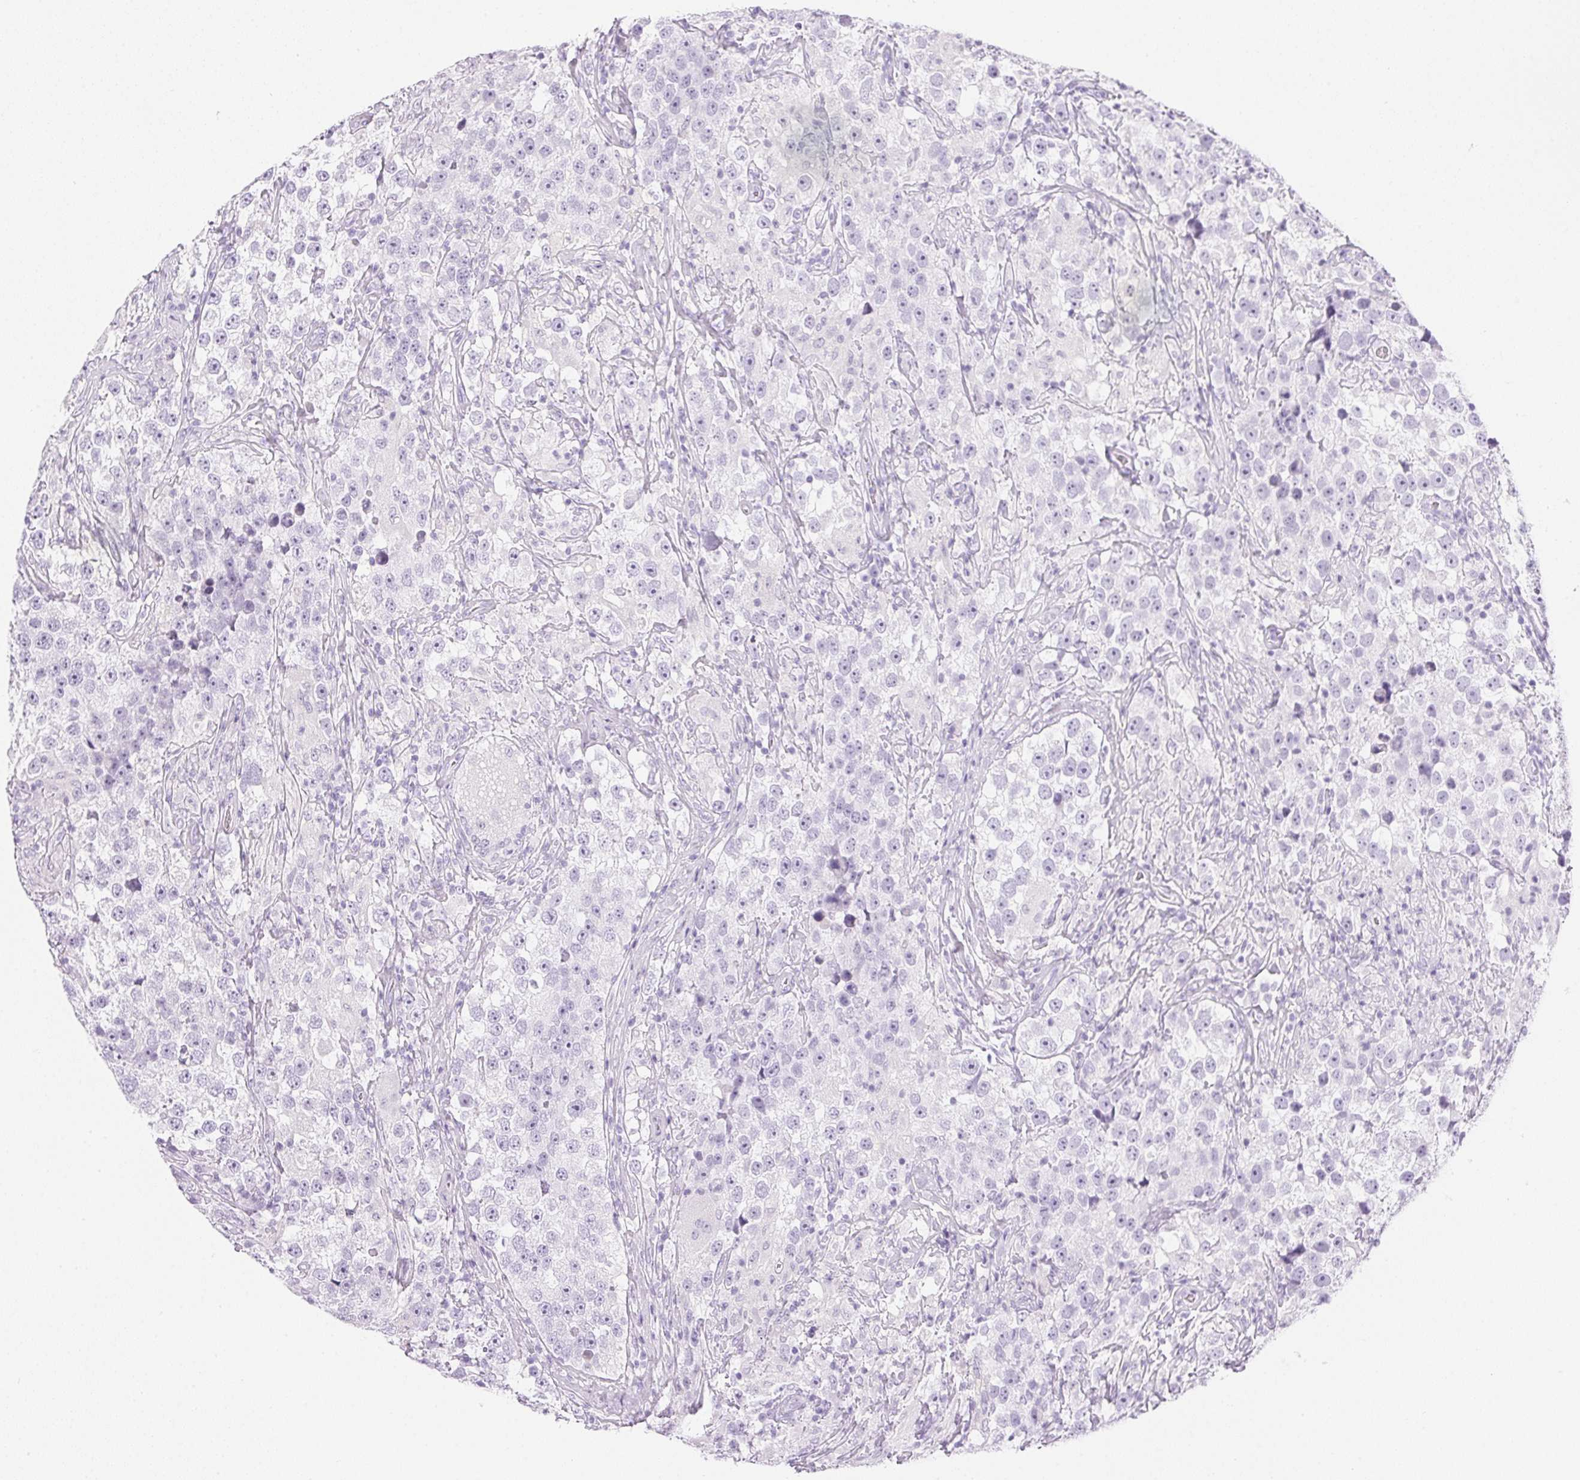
{"staining": {"intensity": "negative", "quantity": "none", "location": "none"}, "tissue": "testis cancer", "cell_type": "Tumor cells", "image_type": "cancer", "snomed": [{"axis": "morphology", "description": "Seminoma, NOS"}, {"axis": "topography", "description": "Testis"}], "caption": "IHC image of seminoma (testis) stained for a protein (brown), which exhibits no expression in tumor cells.", "gene": "CPB1", "patient": {"sex": "male", "age": 46}}